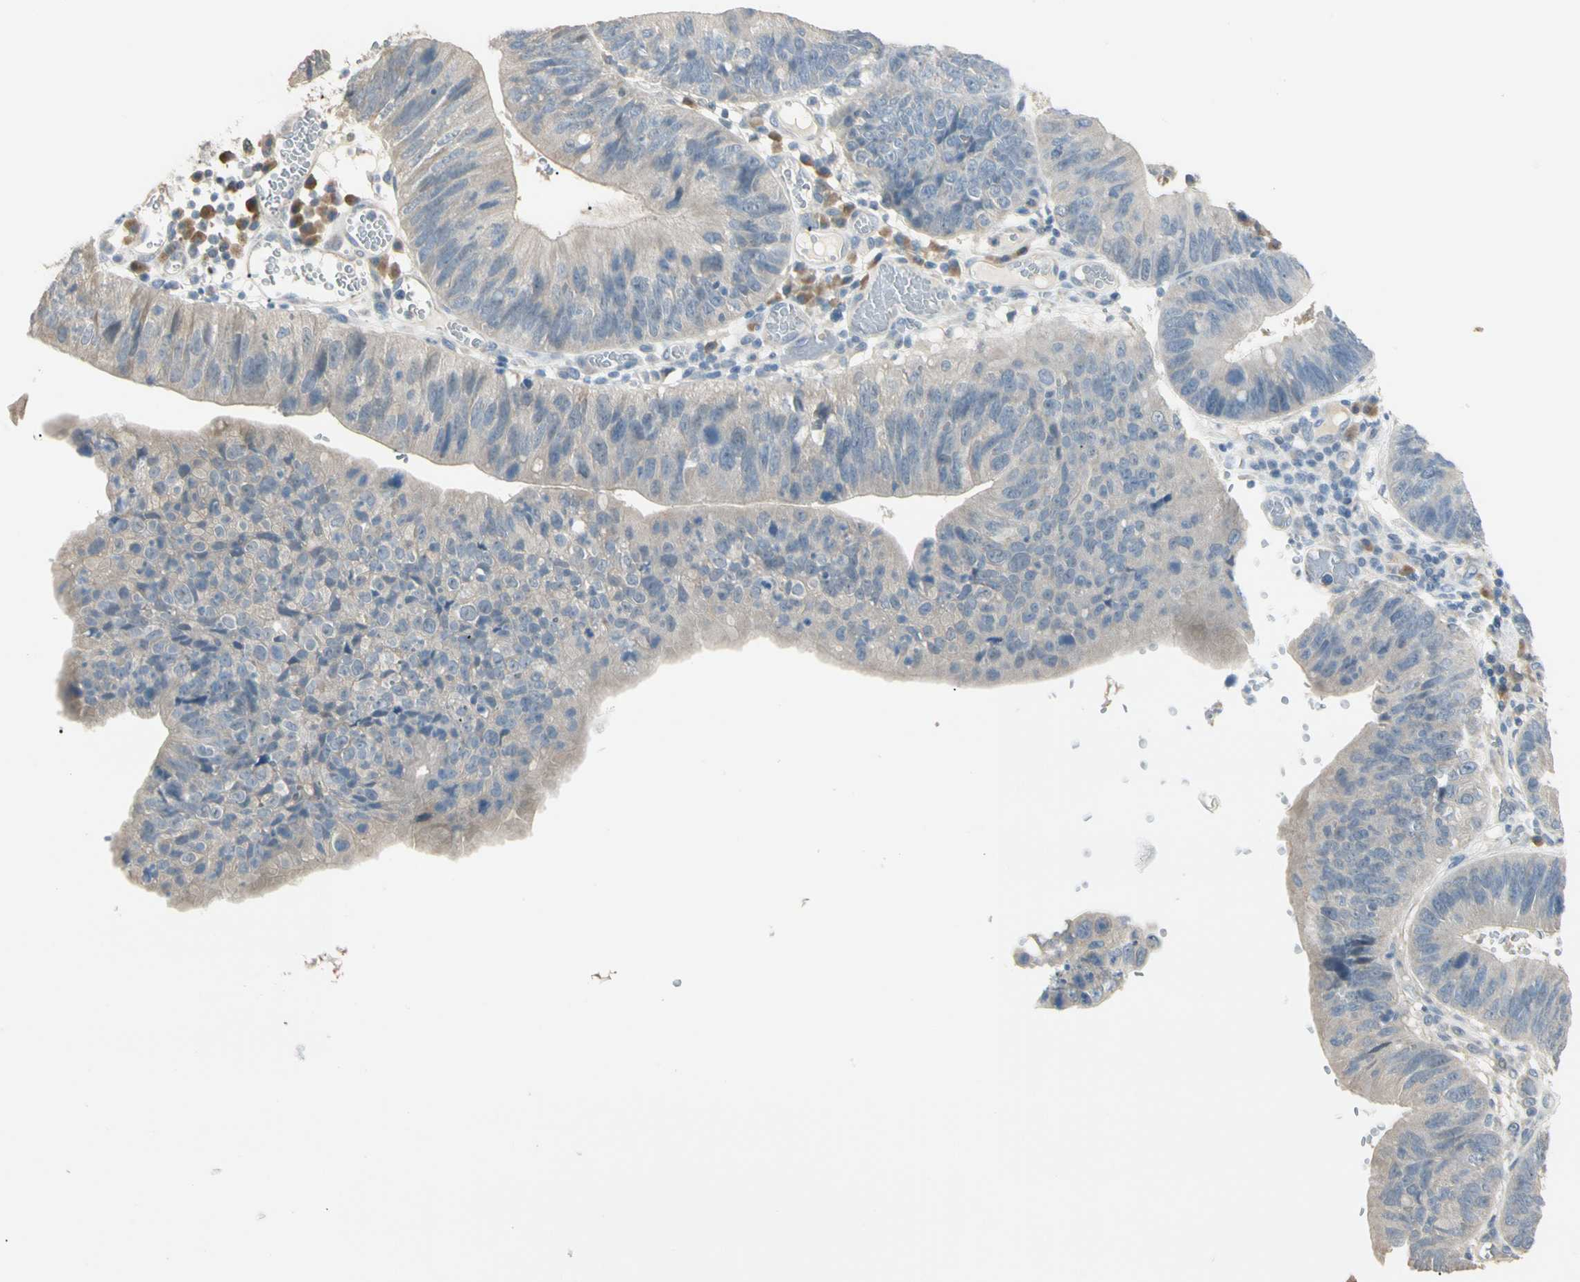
{"staining": {"intensity": "negative", "quantity": "none", "location": "none"}, "tissue": "stomach cancer", "cell_type": "Tumor cells", "image_type": "cancer", "snomed": [{"axis": "morphology", "description": "Adenocarcinoma, NOS"}, {"axis": "topography", "description": "Stomach"}], "caption": "IHC photomicrograph of human stomach cancer (adenocarcinoma) stained for a protein (brown), which demonstrates no staining in tumor cells. Nuclei are stained in blue.", "gene": "GNE", "patient": {"sex": "male", "age": 59}}